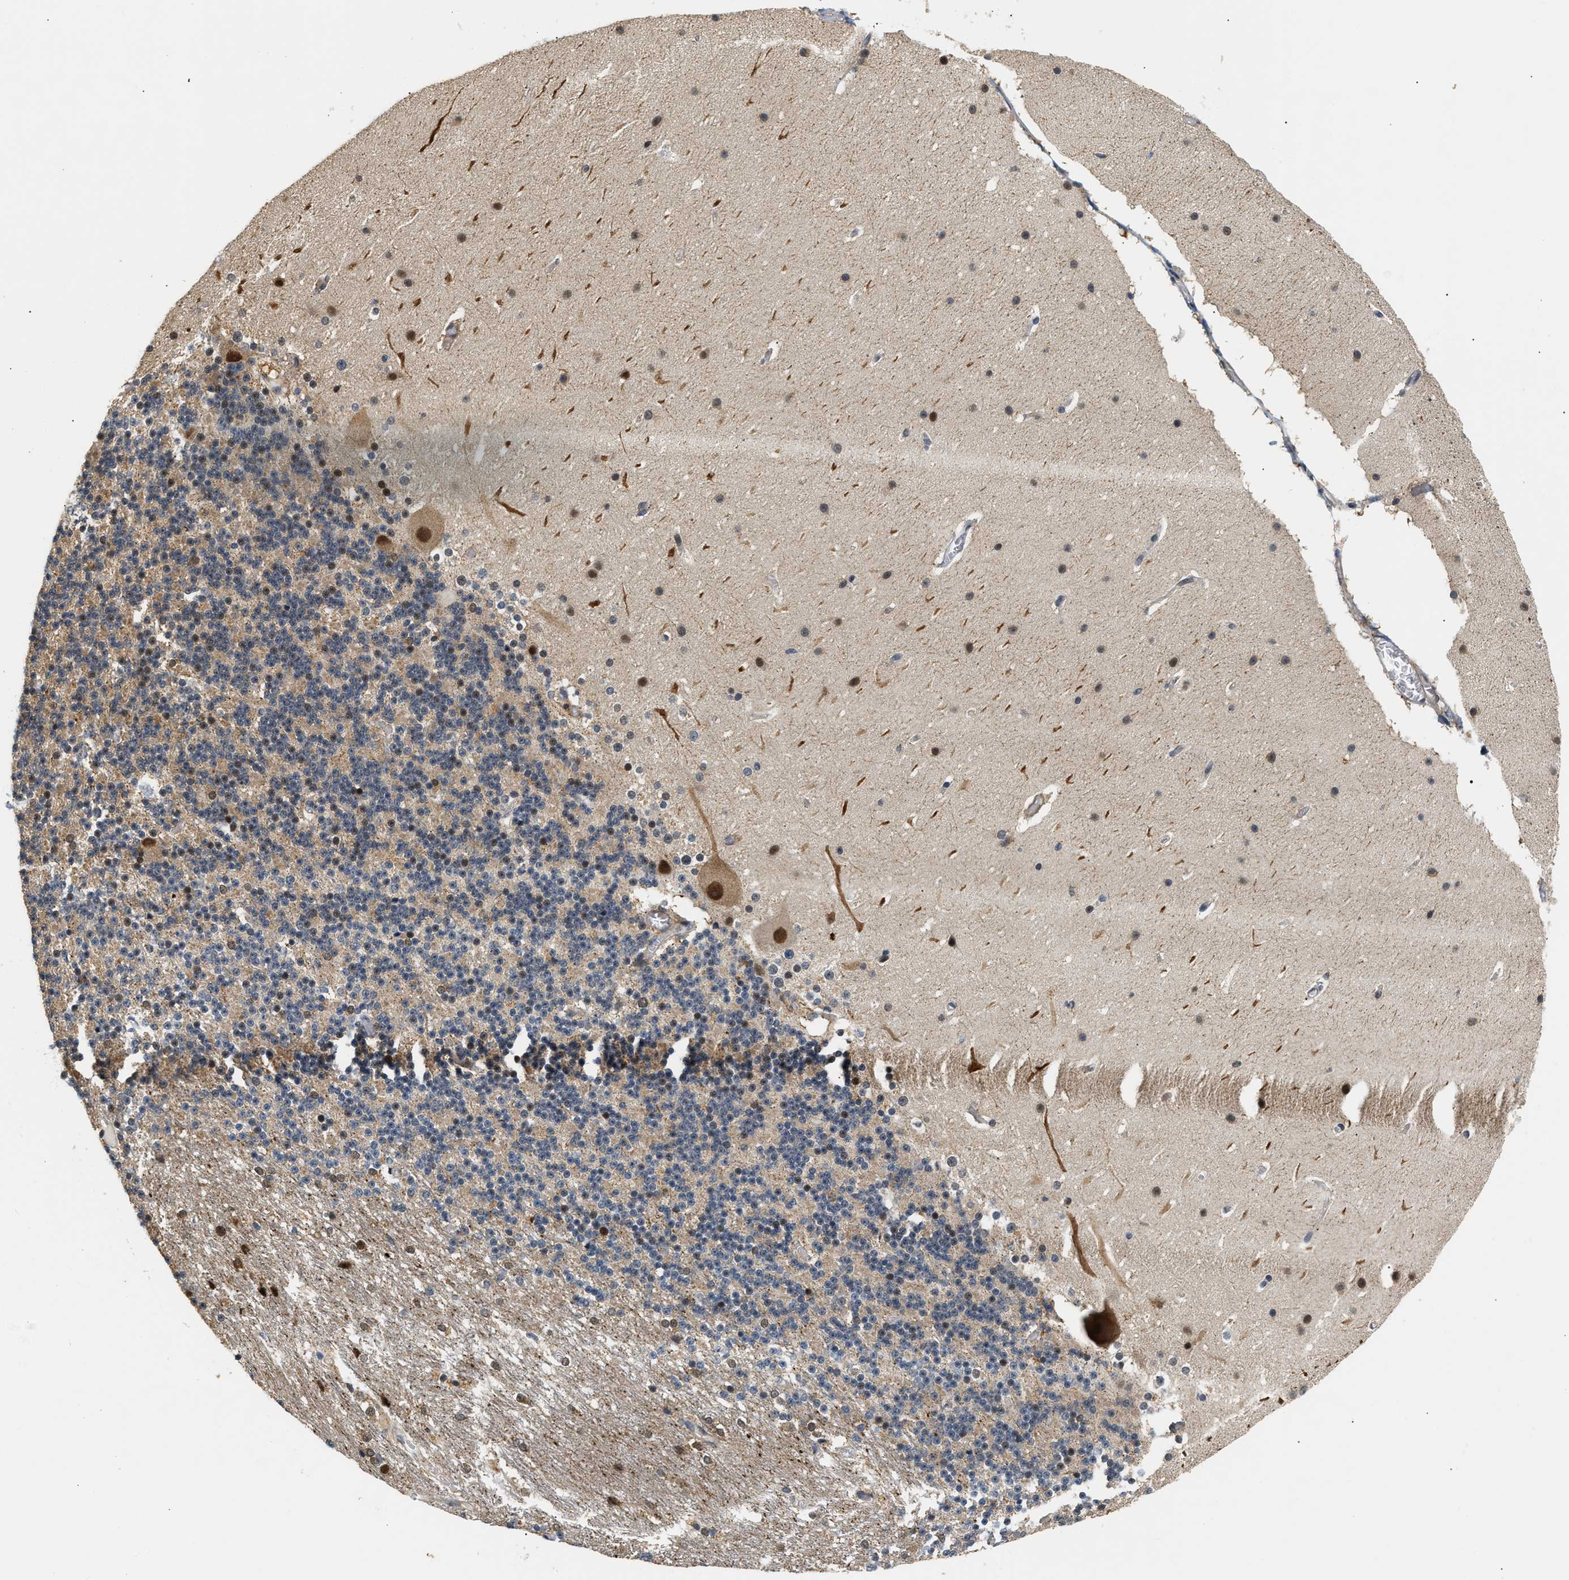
{"staining": {"intensity": "moderate", "quantity": "<25%", "location": "nuclear"}, "tissue": "cerebellum", "cell_type": "Cells in granular layer", "image_type": "normal", "snomed": [{"axis": "morphology", "description": "Normal tissue, NOS"}, {"axis": "topography", "description": "Cerebellum"}], "caption": "Immunohistochemistry photomicrograph of benign human cerebellum stained for a protein (brown), which displays low levels of moderate nuclear staining in approximately <25% of cells in granular layer.", "gene": "LARP6", "patient": {"sex": "female", "age": 19}}